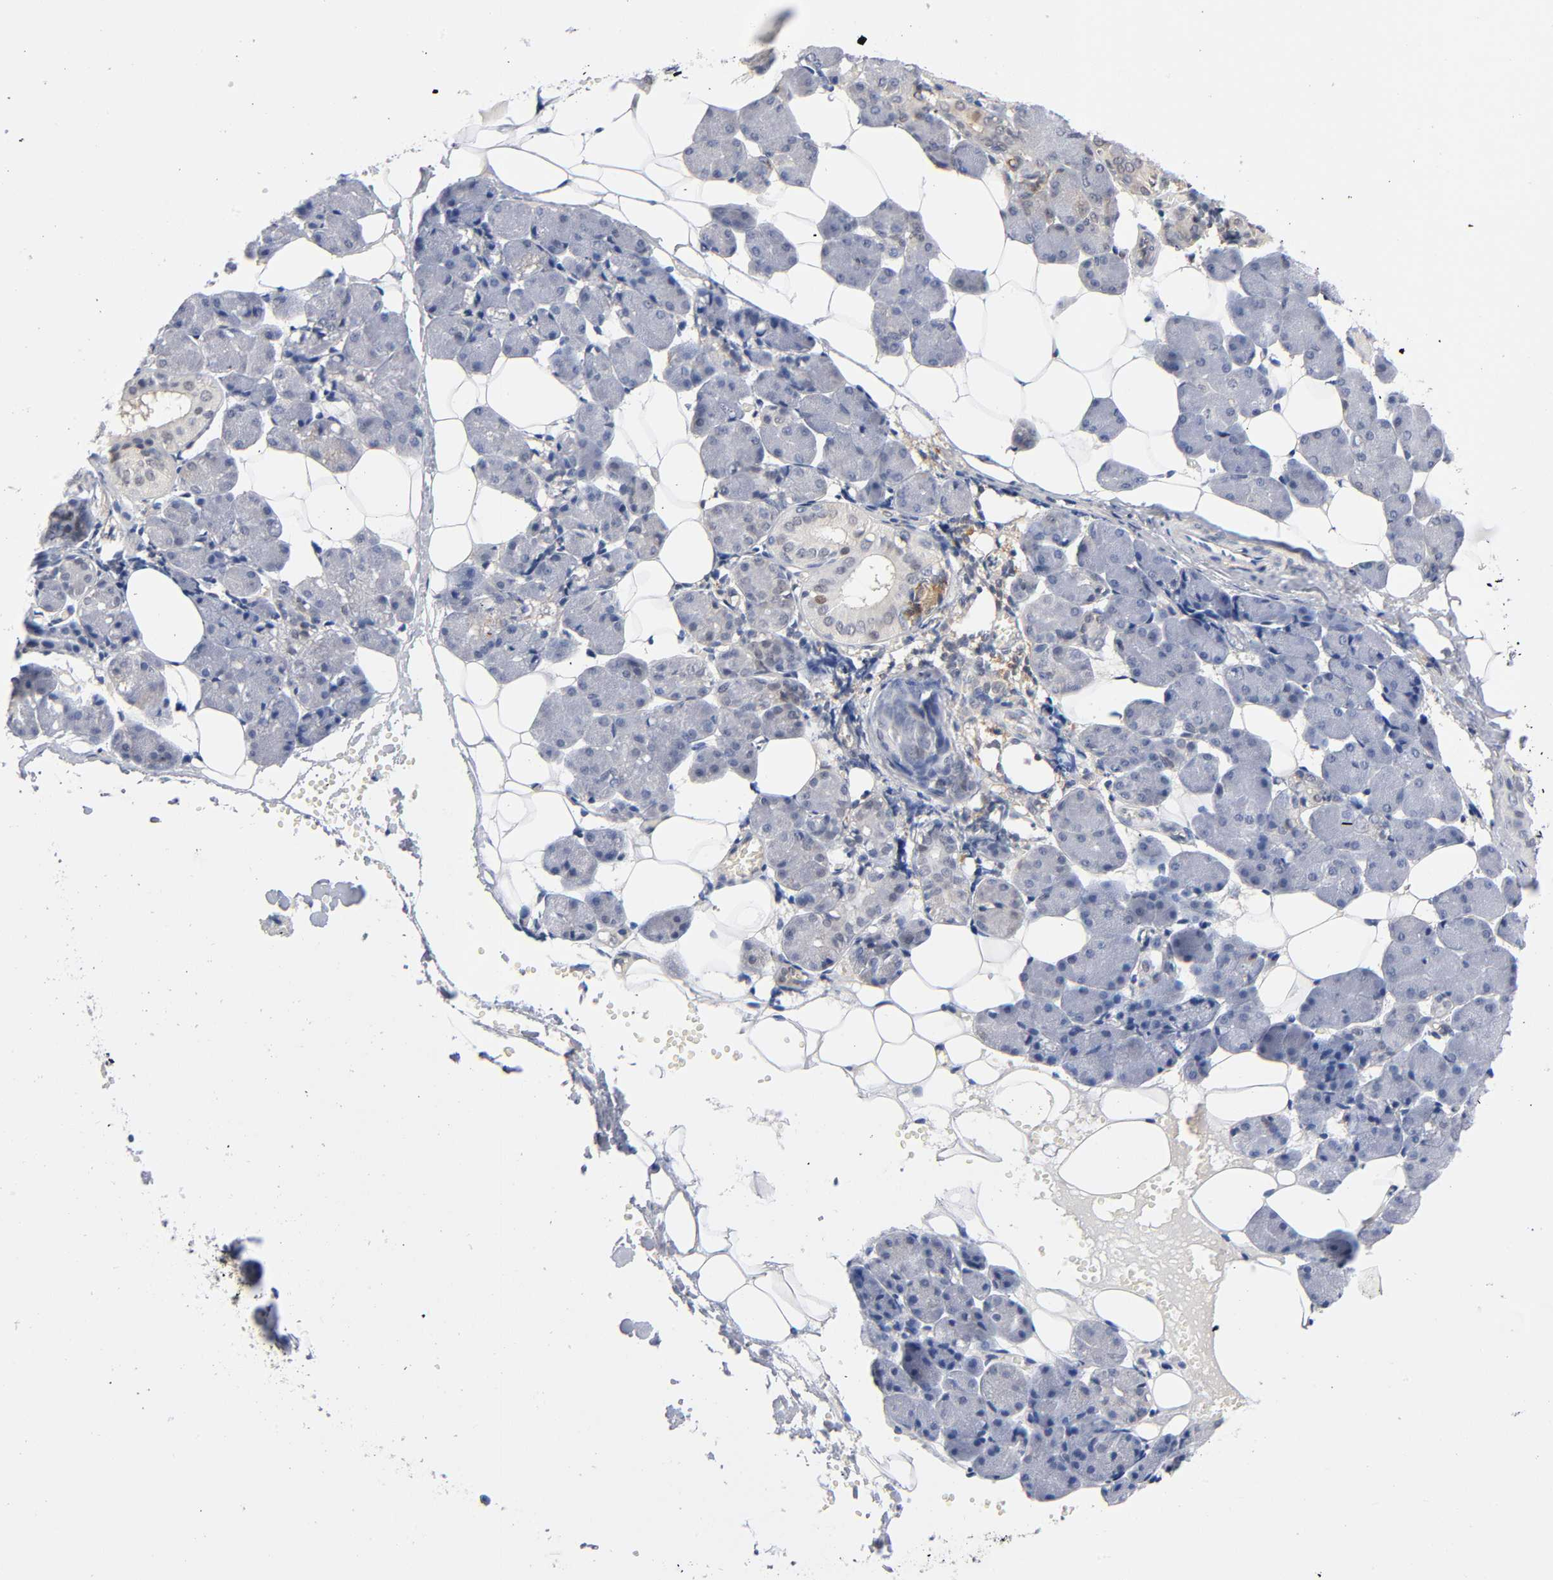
{"staining": {"intensity": "moderate", "quantity": "<25%", "location": "cytoplasmic/membranous"}, "tissue": "salivary gland", "cell_type": "Glandular cells", "image_type": "normal", "snomed": [{"axis": "morphology", "description": "Normal tissue, NOS"}, {"axis": "morphology", "description": "Adenoma, NOS"}, {"axis": "topography", "description": "Salivary gland"}], "caption": "Salivary gland stained with a brown dye demonstrates moderate cytoplasmic/membranous positive staining in approximately <25% of glandular cells.", "gene": "DFFB", "patient": {"sex": "female", "age": 32}}